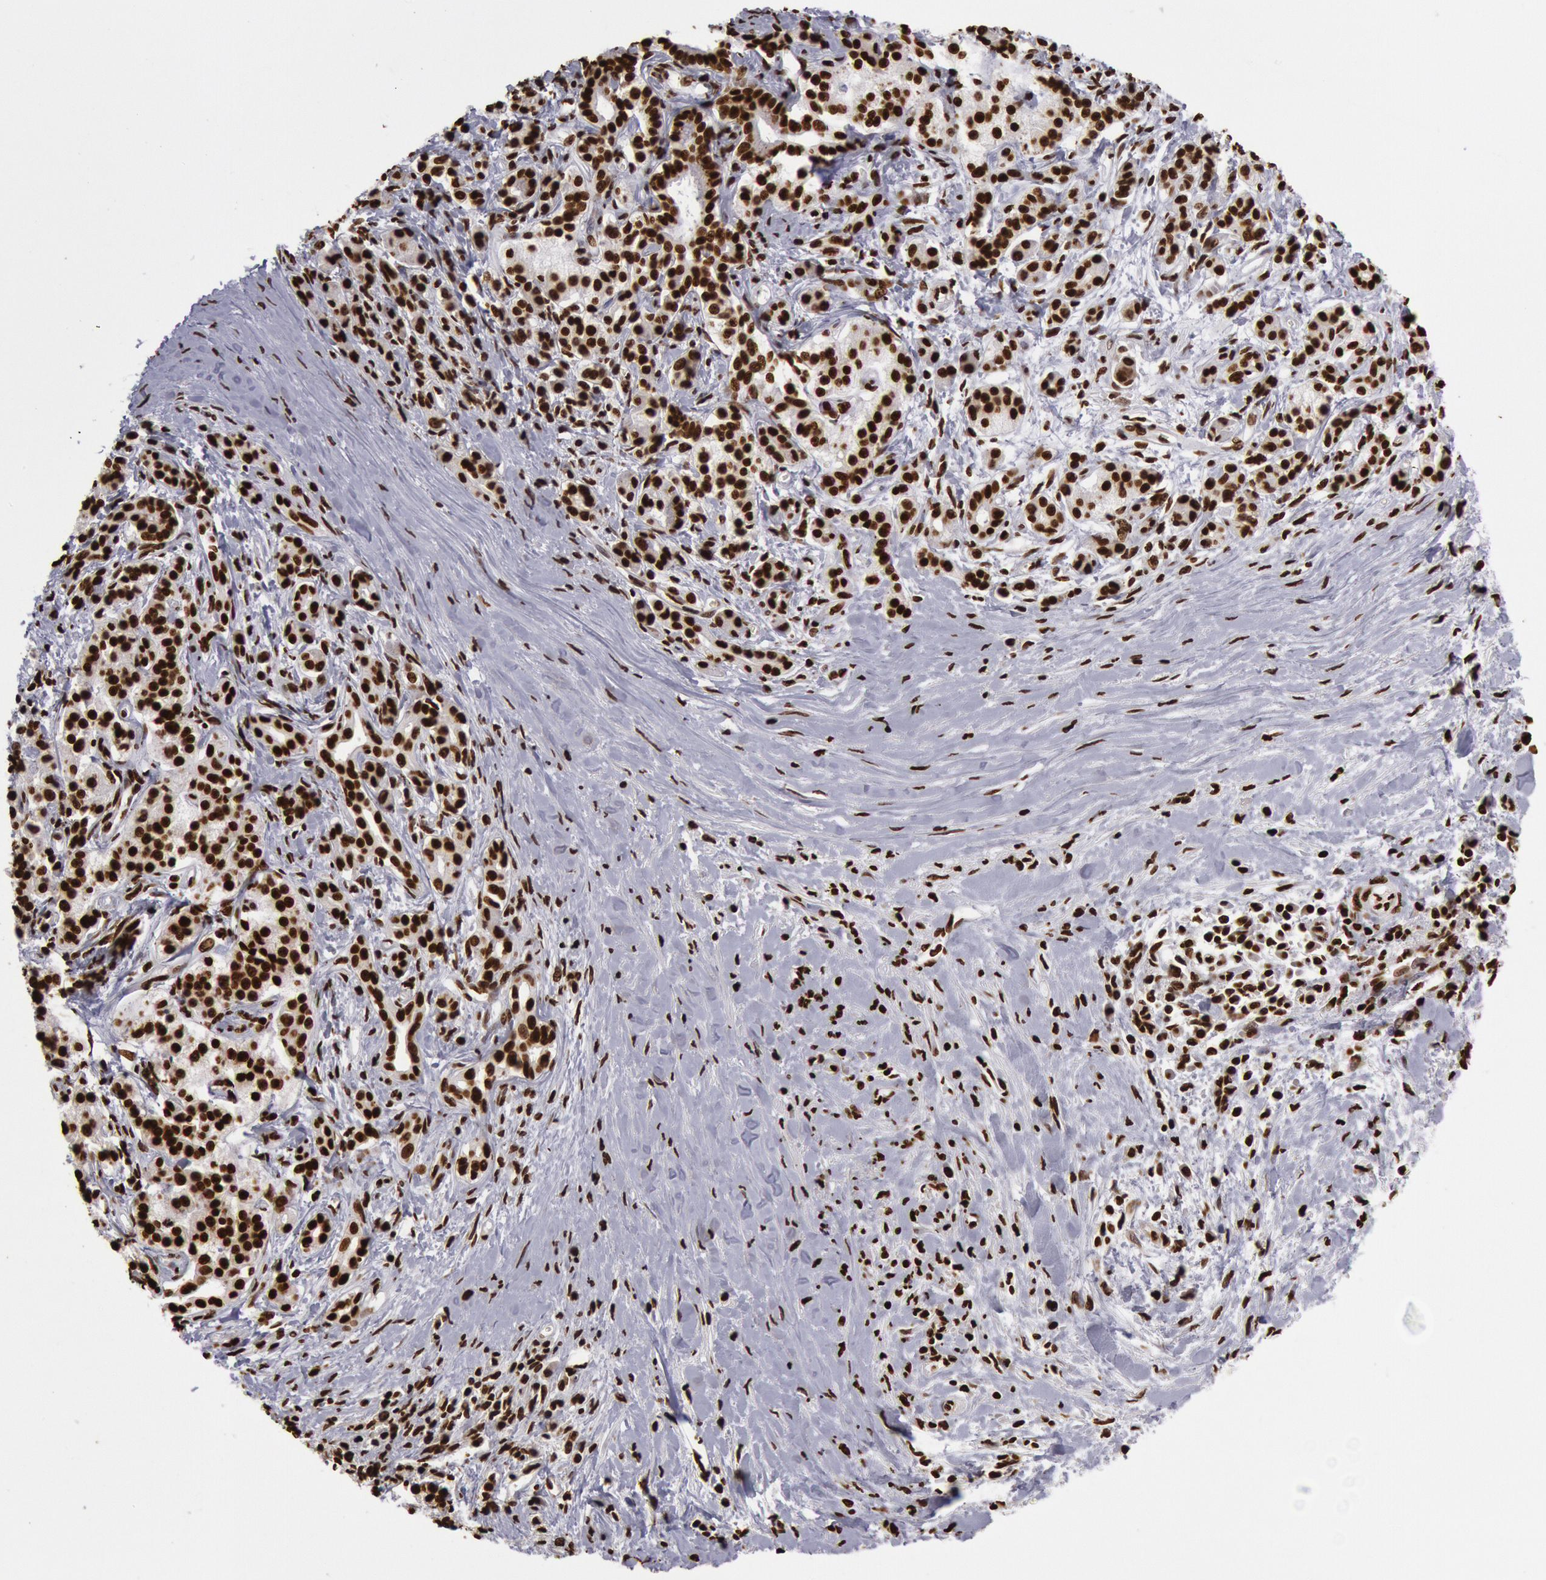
{"staining": {"intensity": "strong", "quantity": ">75%", "location": "nuclear"}, "tissue": "pancreatic cancer", "cell_type": "Tumor cells", "image_type": "cancer", "snomed": [{"axis": "morphology", "description": "Adenocarcinoma, NOS"}, {"axis": "topography", "description": "Pancreas"}], "caption": "Pancreatic cancer stained for a protein reveals strong nuclear positivity in tumor cells.", "gene": "H3-4", "patient": {"sex": "male", "age": 59}}